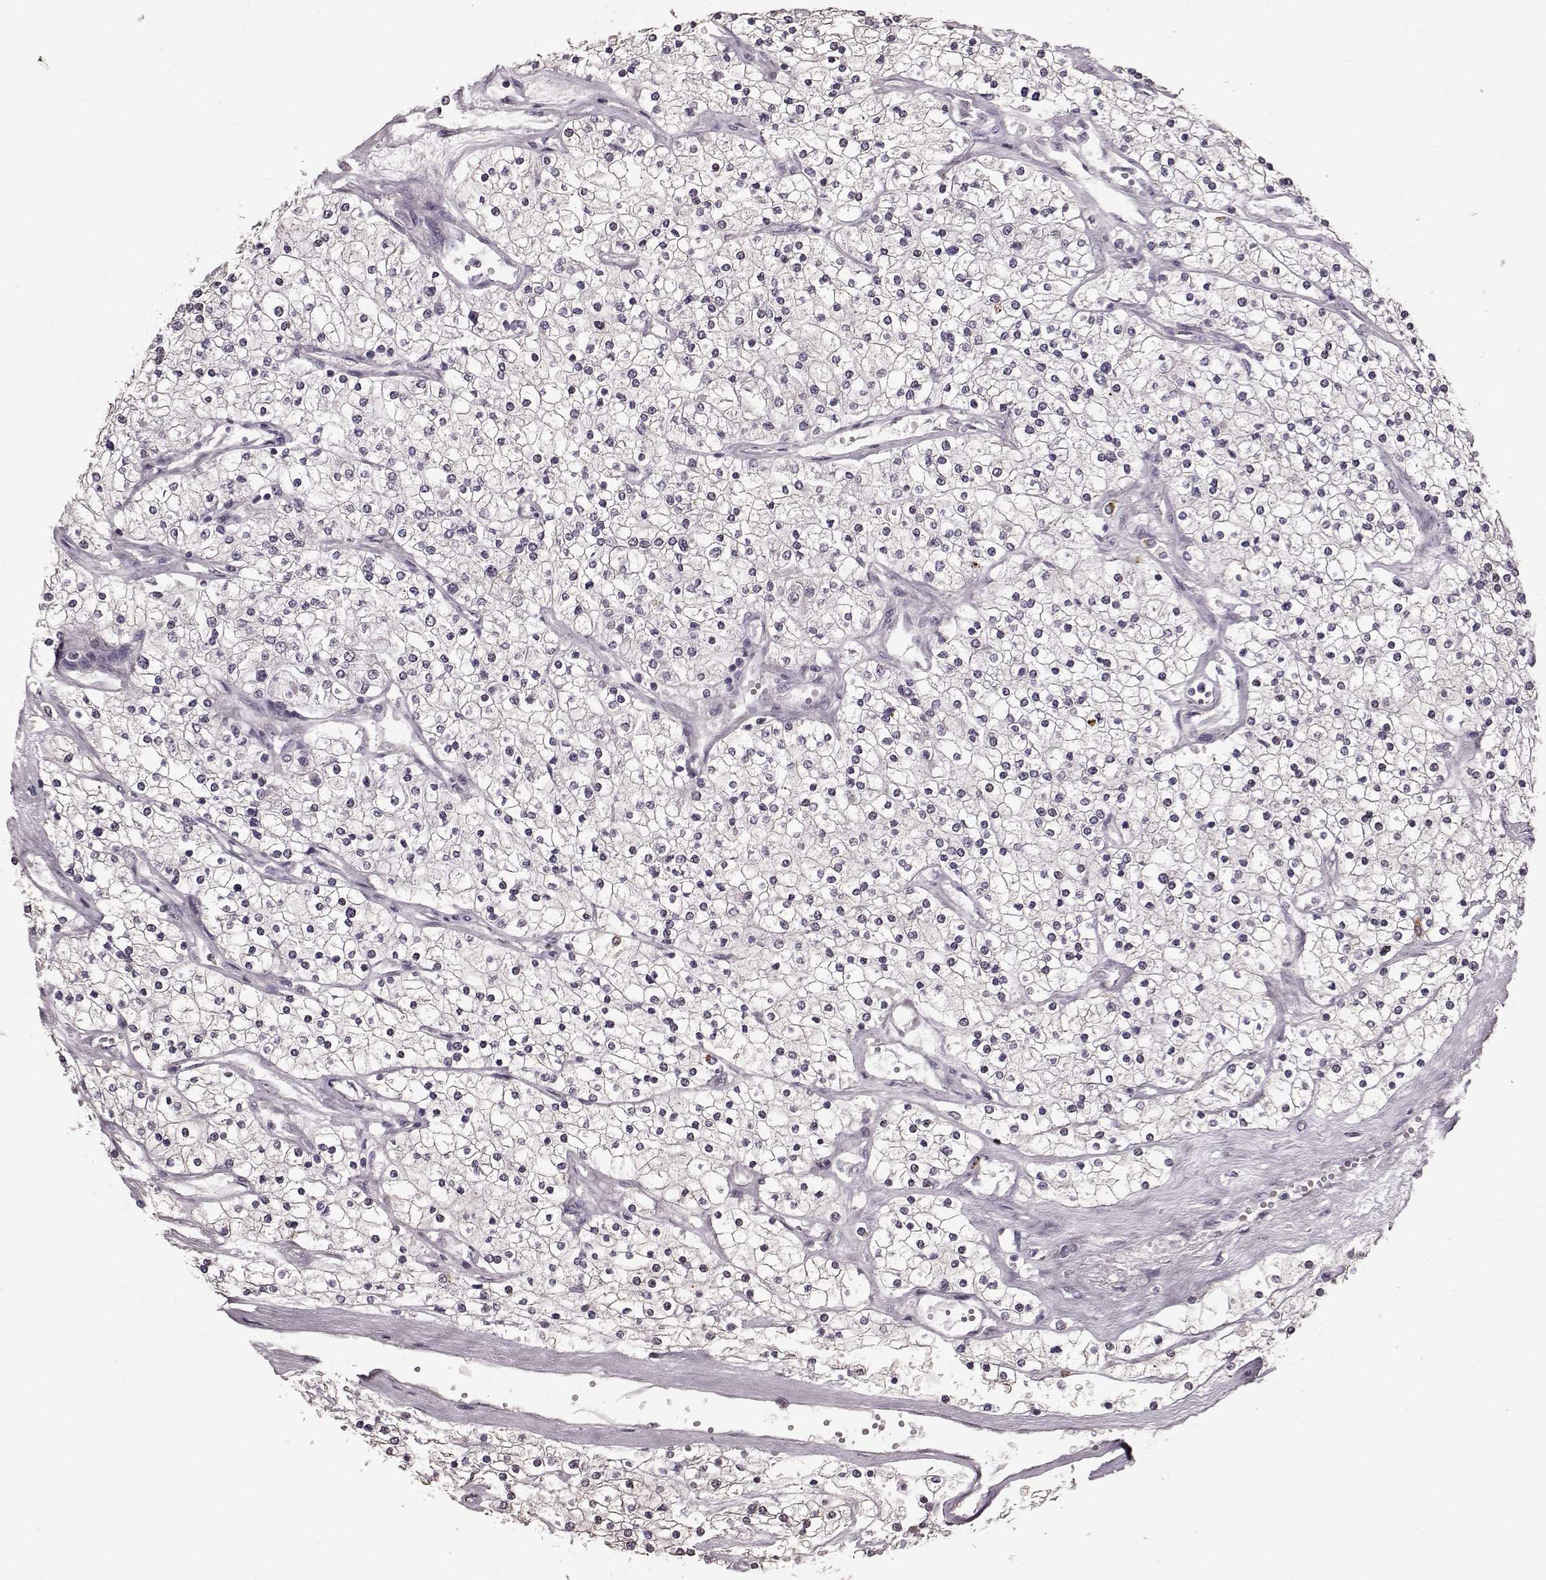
{"staining": {"intensity": "negative", "quantity": "none", "location": "none"}, "tissue": "renal cancer", "cell_type": "Tumor cells", "image_type": "cancer", "snomed": [{"axis": "morphology", "description": "Adenocarcinoma, NOS"}, {"axis": "topography", "description": "Kidney"}], "caption": "A micrograph of renal cancer (adenocarcinoma) stained for a protein demonstrates no brown staining in tumor cells.", "gene": "SLC52A3", "patient": {"sex": "male", "age": 80}}